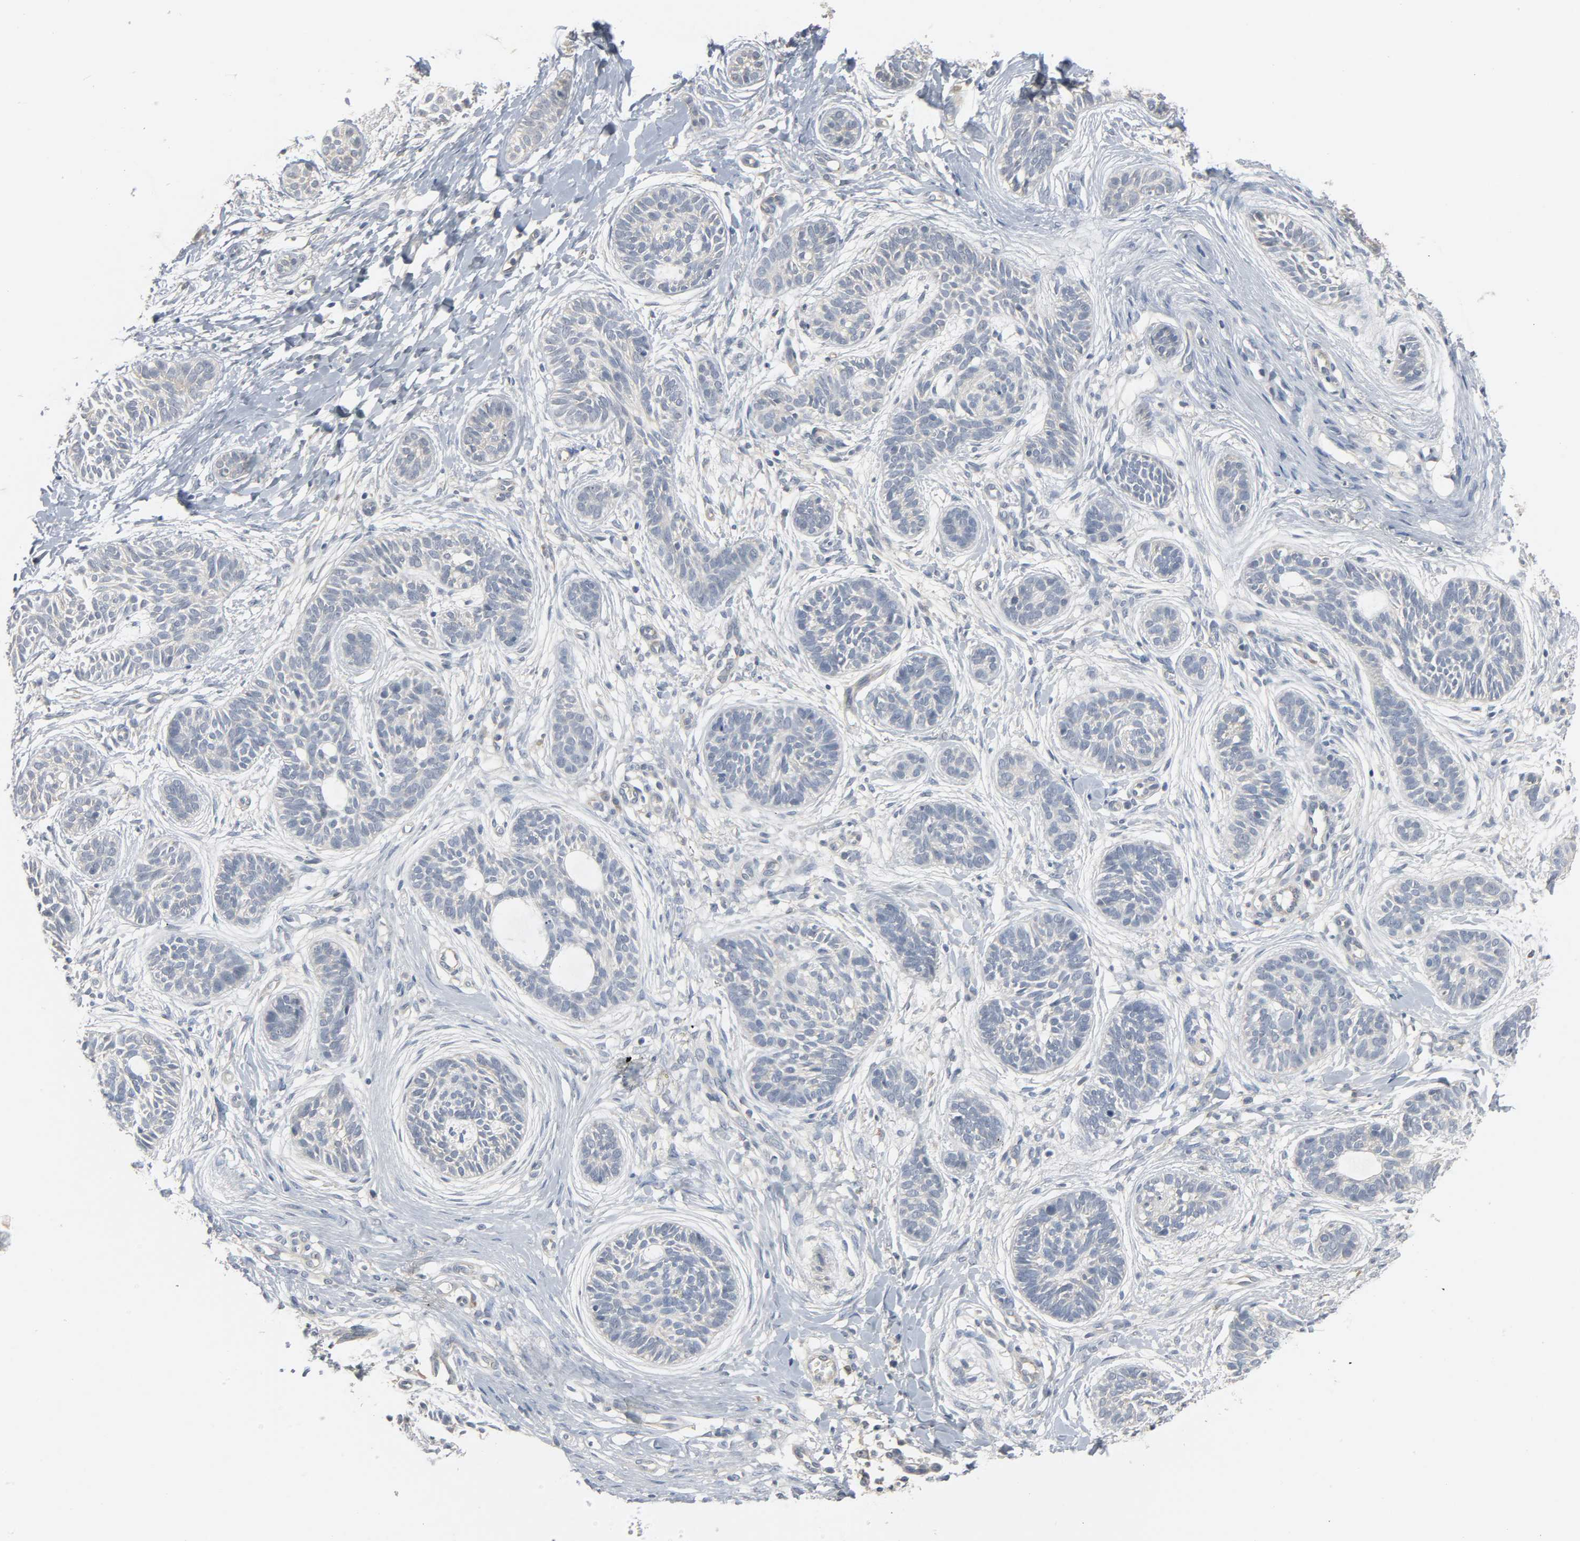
{"staining": {"intensity": "negative", "quantity": "none", "location": "none"}, "tissue": "skin cancer", "cell_type": "Tumor cells", "image_type": "cancer", "snomed": [{"axis": "morphology", "description": "Normal tissue, NOS"}, {"axis": "morphology", "description": "Basal cell carcinoma"}, {"axis": "topography", "description": "Skin"}], "caption": "Immunohistochemistry of skin cancer displays no staining in tumor cells. The staining is performed using DAB brown chromogen with nuclei counter-stained in using hematoxylin.", "gene": "CD4", "patient": {"sex": "male", "age": 63}}